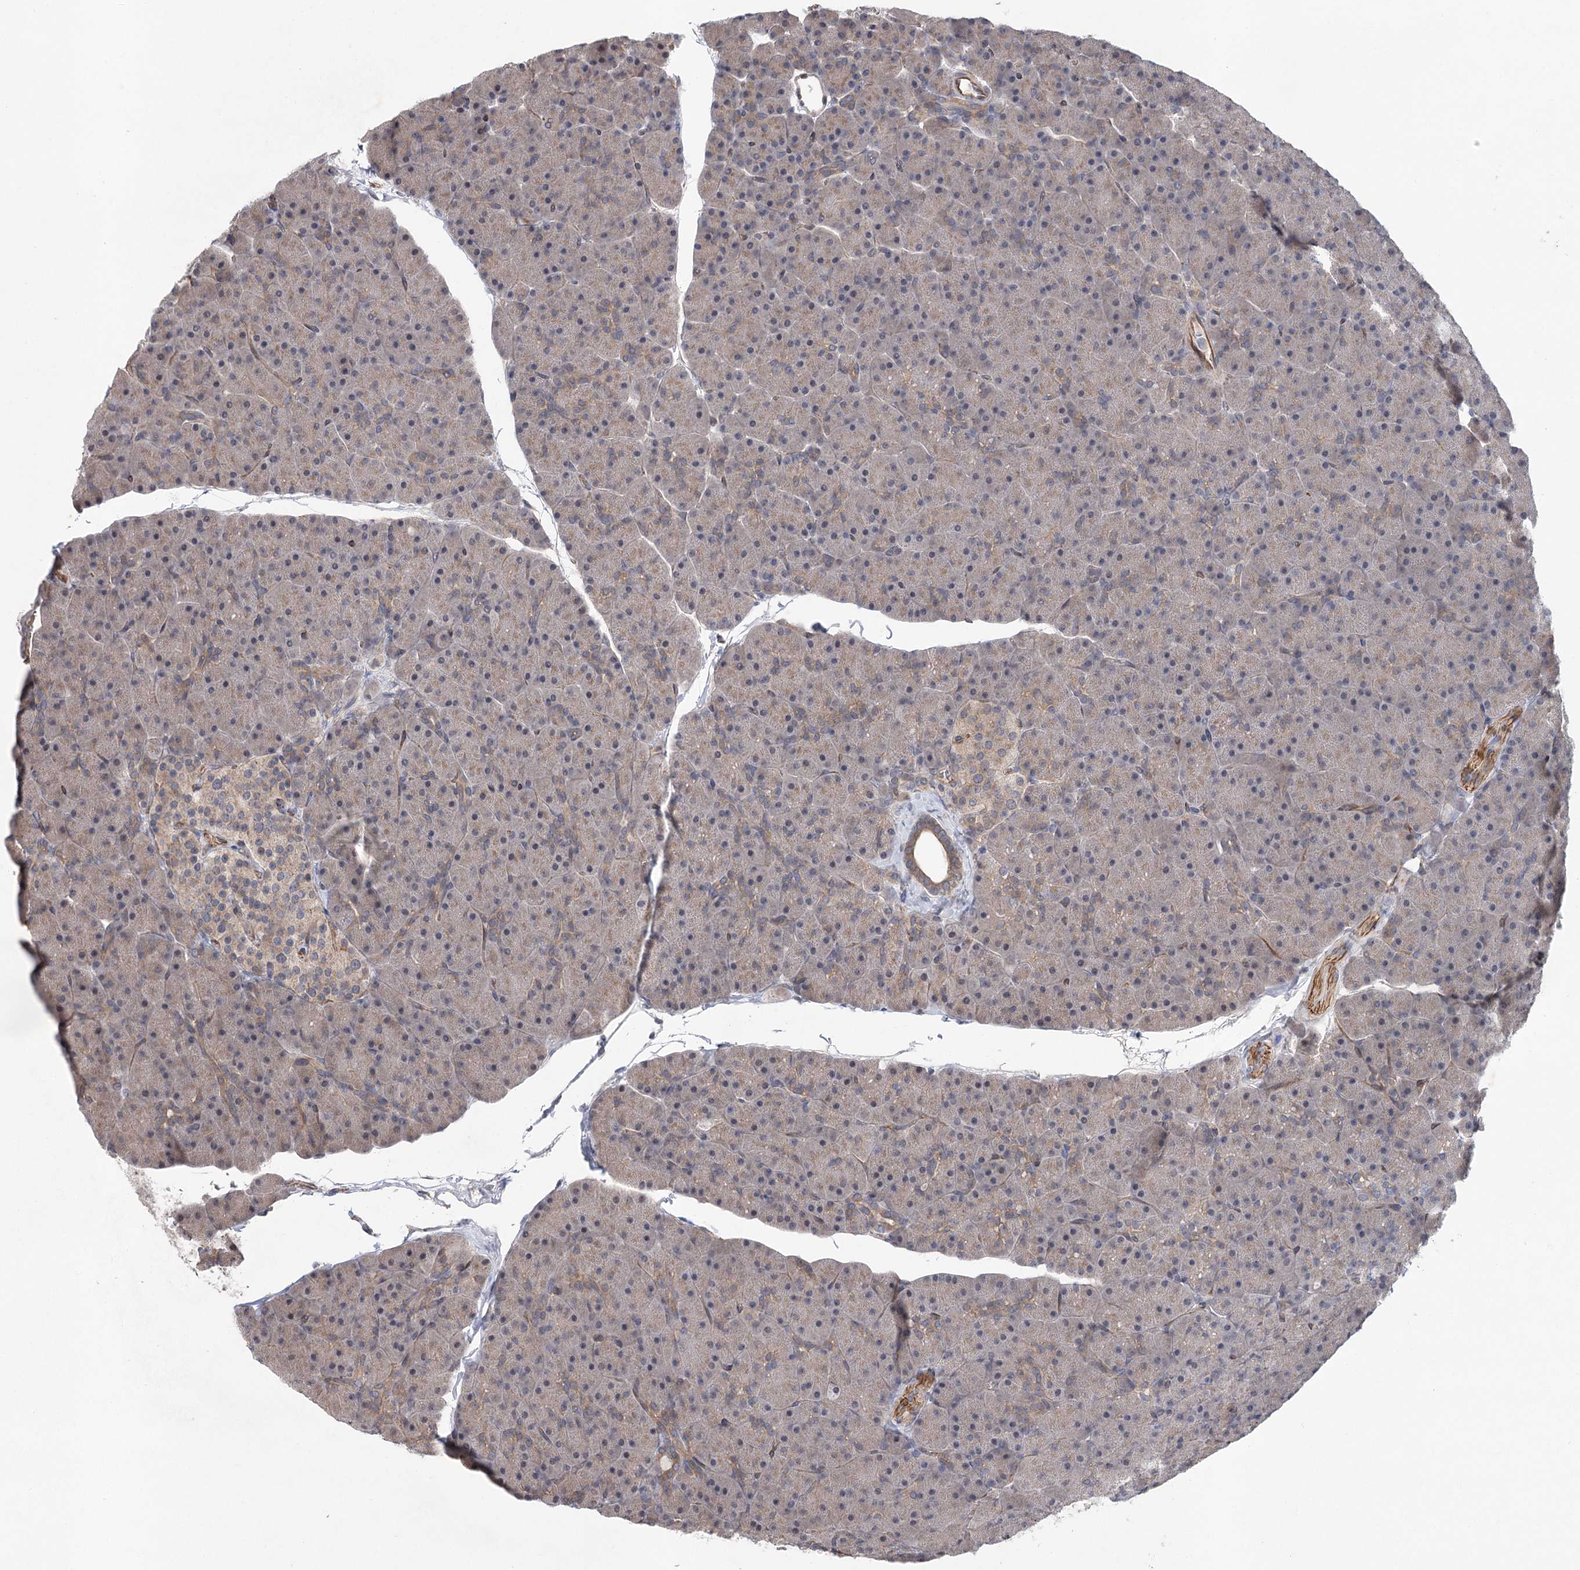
{"staining": {"intensity": "moderate", "quantity": "<25%", "location": "cytoplasmic/membranous"}, "tissue": "pancreas", "cell_type": "Exocrine glandular cells", "image_type": "normal", "snomed": [{"axis": "morphology", "description": "Normal tissue, NOS"}, {"axis": "topography", "description": "Pancreas"}], "caption": "Immunohistochemical staining of normal human pancreas exhibits low levels of moderate cytoplasmic/membranous expression in about <25% of exocrine glandular cells.", "gene": "RWDD4", "patient": {"sex": "male", "age": 36}}